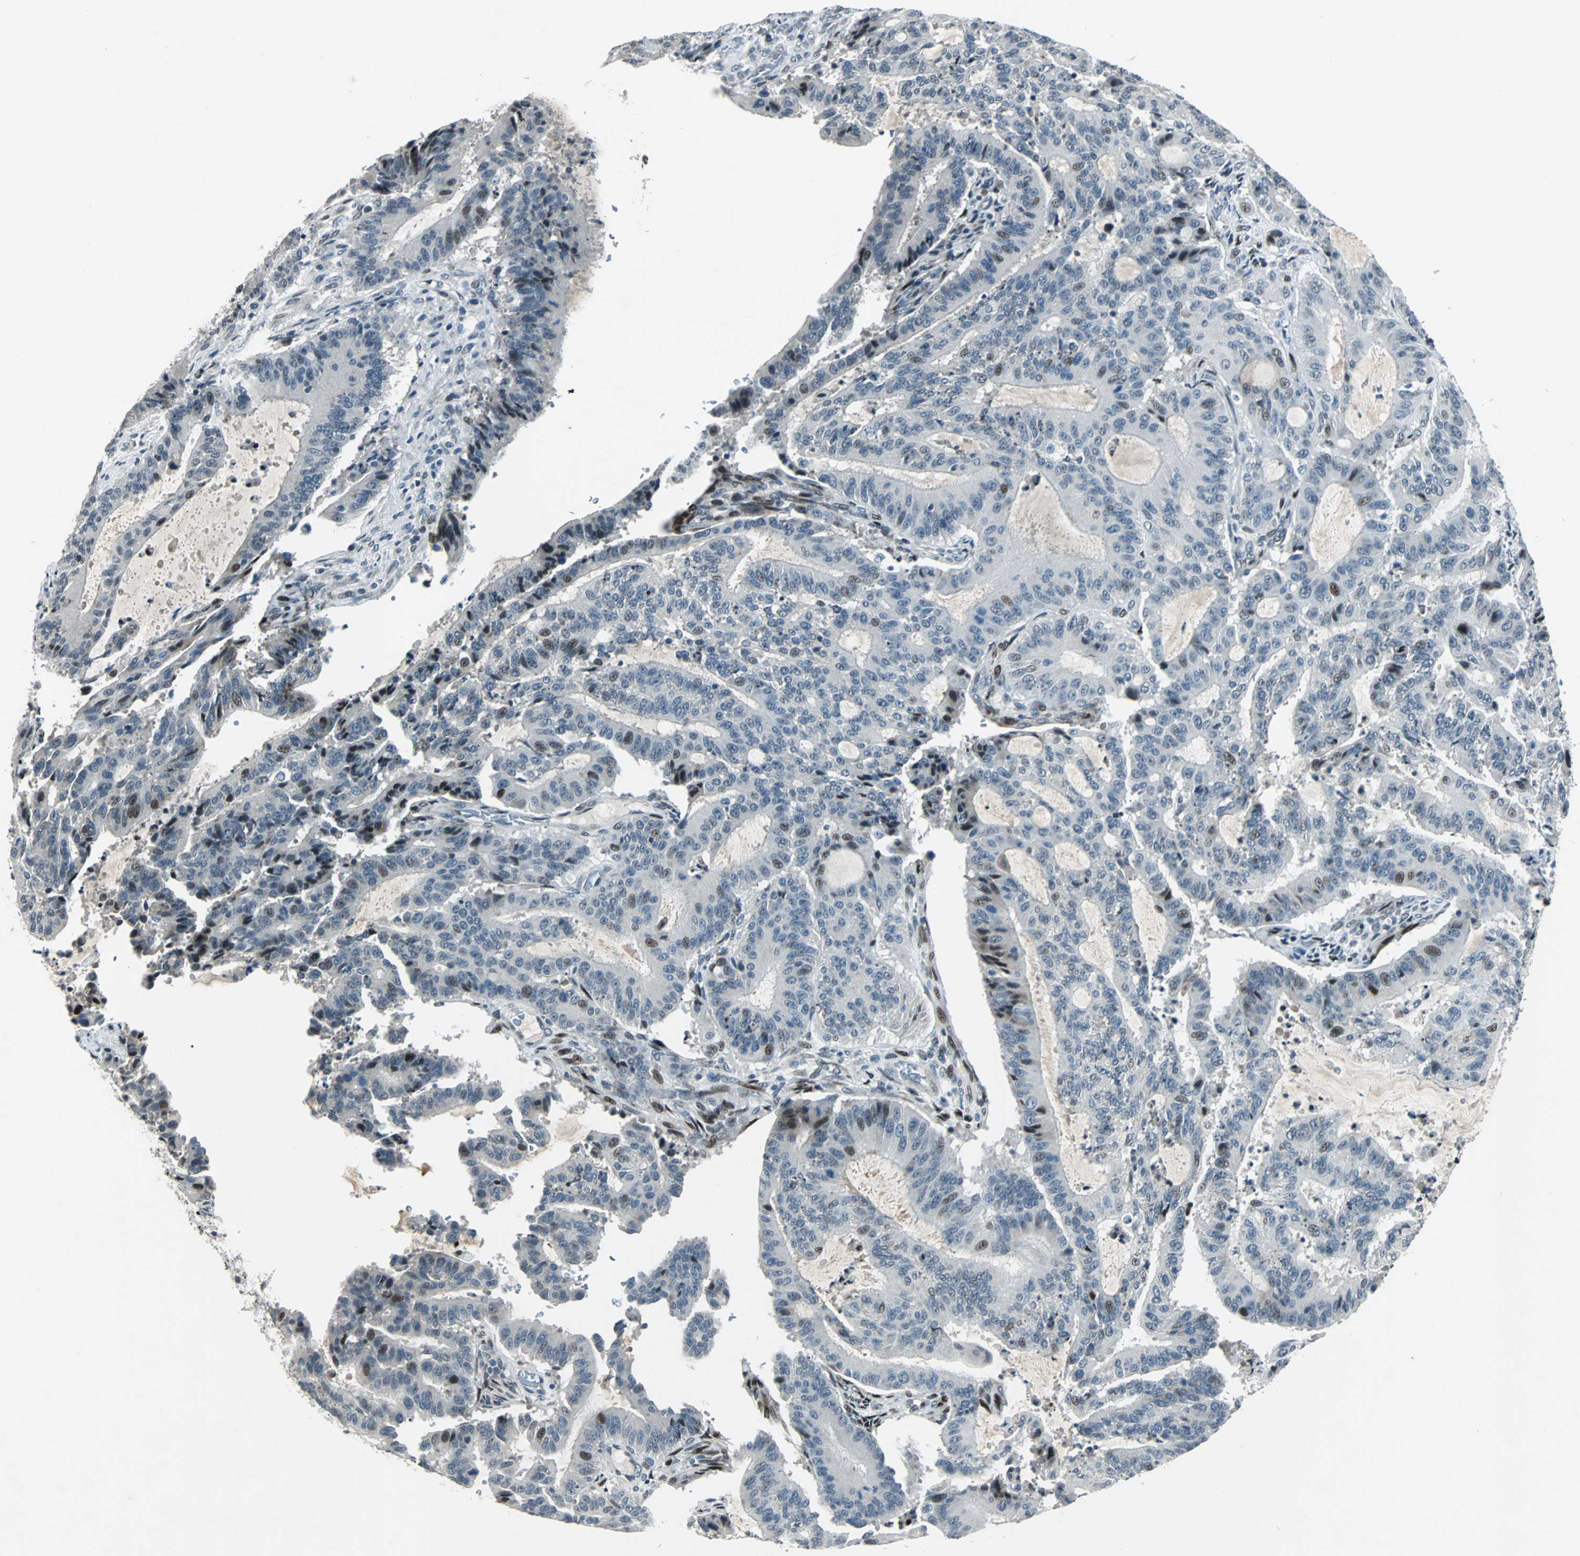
{"staining": {"intensity": "strong", "quantity": "<25%", "location": "nuclear"}, "tissue": "liver cancer", "cell_type": "Tumor cells", "image_type": "cancer", "snomed": [{"axis": "morphology", "description": "Cholangiocarcinoma"}, {"axis": "topography", "description": "Liver"}], "caption": "The immunohistochemical stain shows strong nuclear expression in tumor cells of liver cancer tissue.", "gene": "AJUBA", "patient": {"sex": "female", "age": 73}}